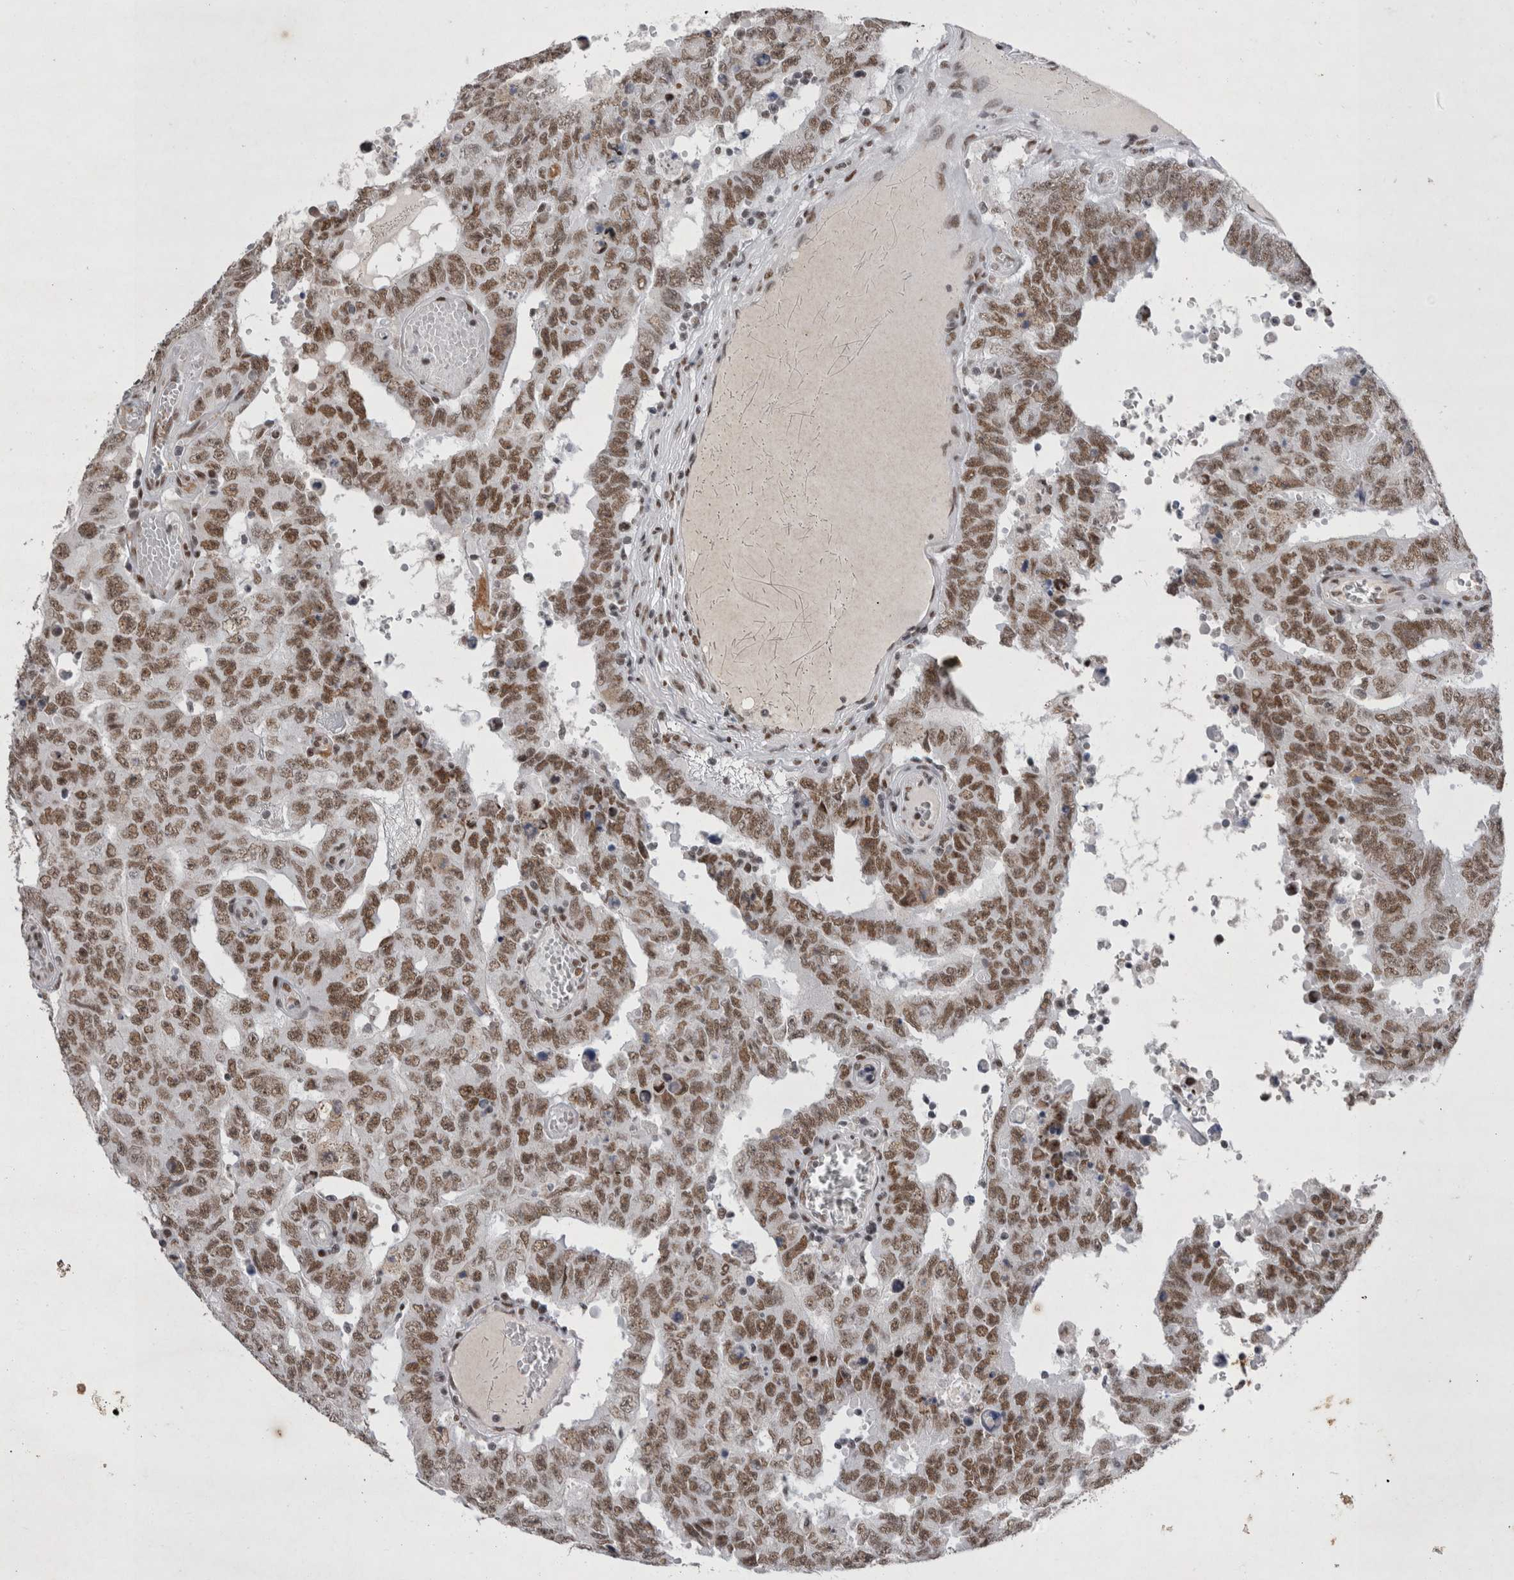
{"staining": {"intensity": "strong", "quantity": ">75%", "location": "nuclear"}, "tissue": "testis cancer", "cell_type": "Tumor cells", "image_type": "cancer", "snomed": [{"axis": "morphology", "description": "Carcinoma, Embryonal, NOS"}, {"axis": "topography", "description": "Testis"}], "caption": "Immunohistochemical staining of human testis cancer (embryonal carcinoma) displays high levels of strong nuclear positivity in approximately >75% of tumor cells. (brown staining indicates protein expression, while blue staining denotes nuclei).", "gene": "RBM6", "patient": {"sex": "male", "age": 26}}